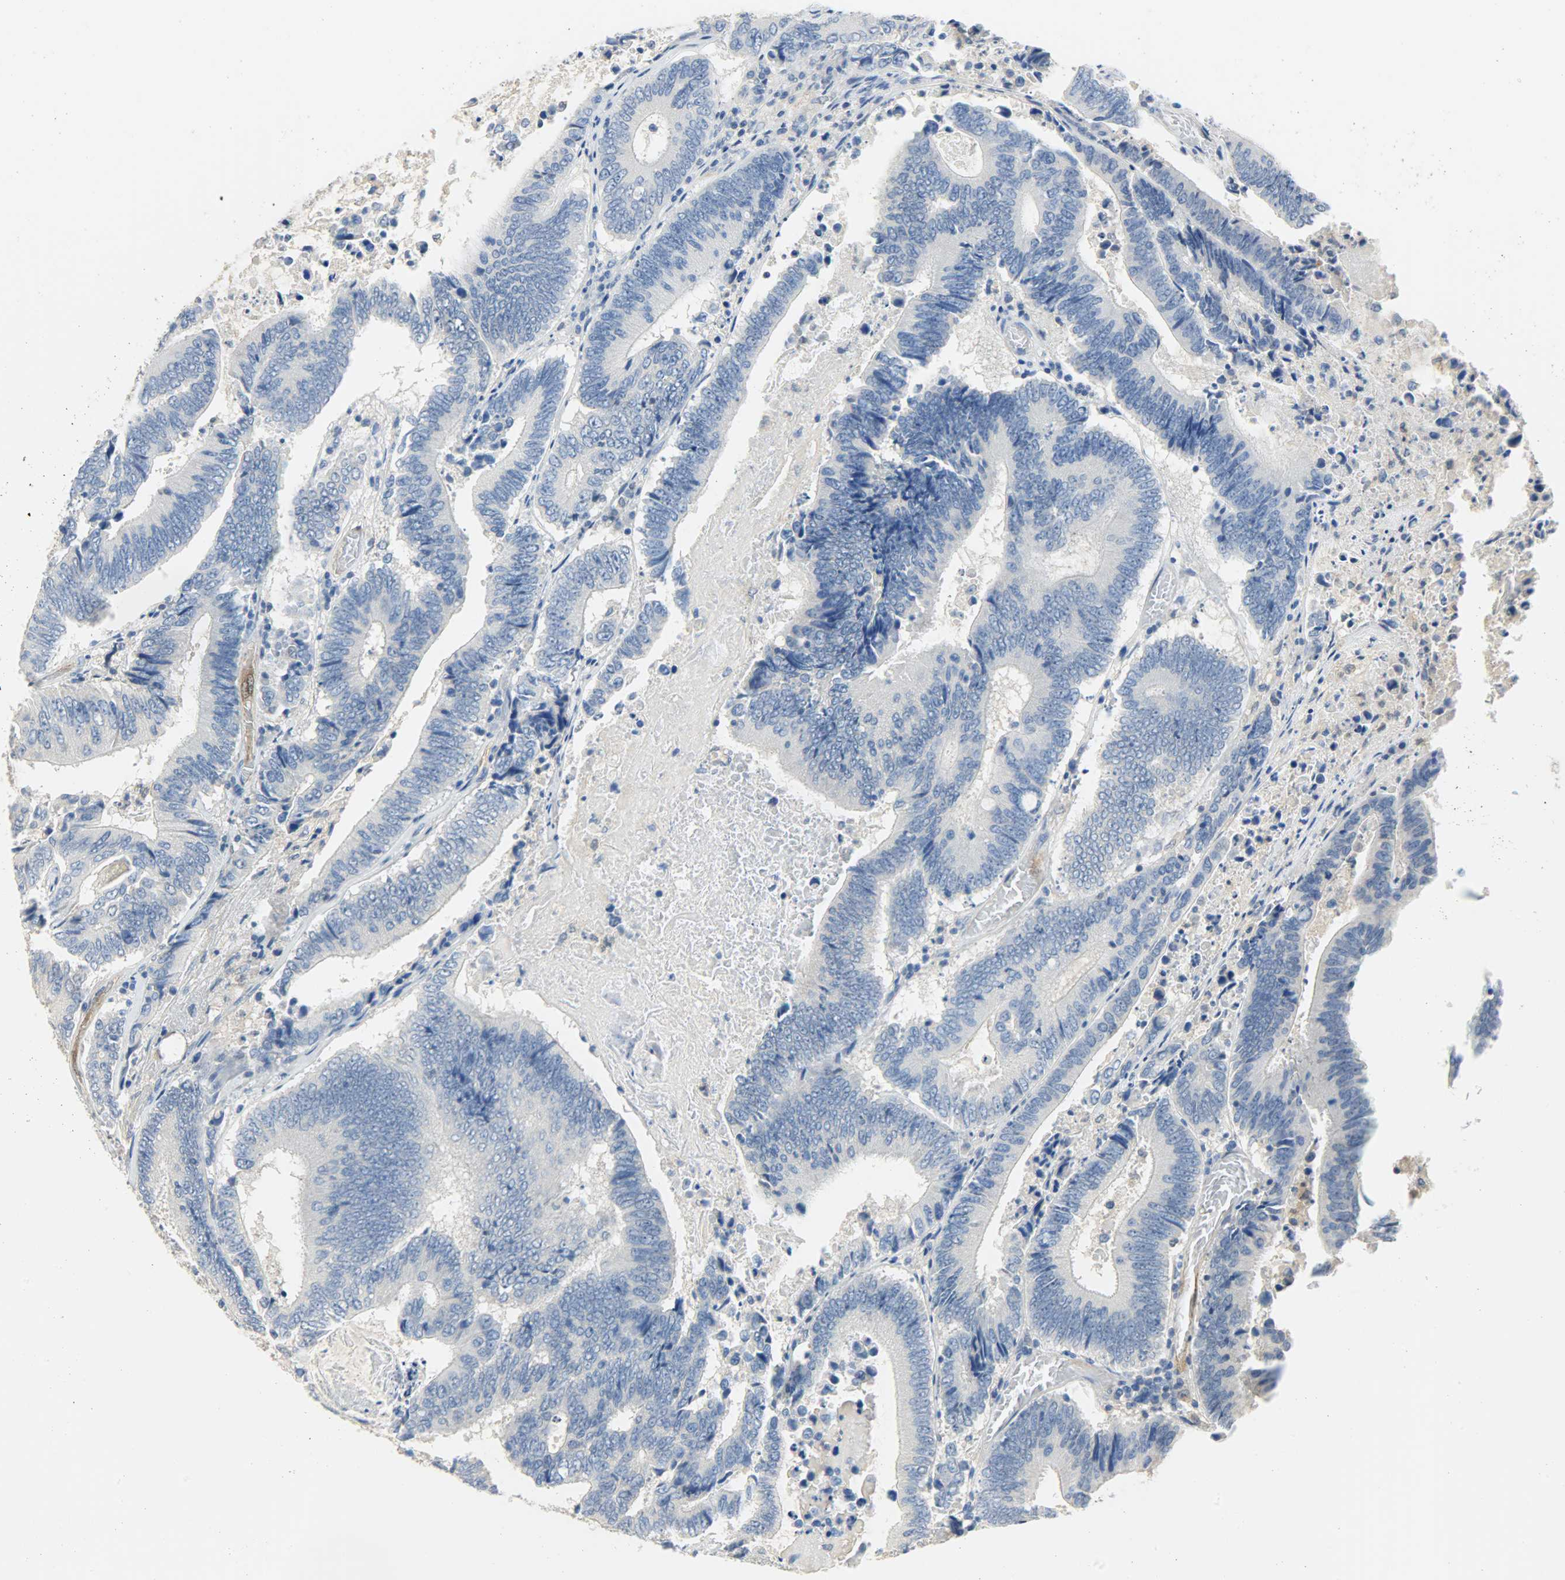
{"staining": {"intensity": "negative", "quantity": "none", "location": "none"}, "tissue": "colorectal cancer", "cell_type": "Tumor cells", "image_type": "cancer", "snomed": [{"axis": "morphology", "description": "Adenocarcinoma, NOS"}, {"axis": "topography", "description": "Colon"}], "caption": "An IHC histopathology image of colorectal adenocarcinoma is shown. There is no staining in tumor cells of colorectal adenocarcinoma.", "gene": "FKBP1A", "patient": {"sex": "female", "age": 78}}